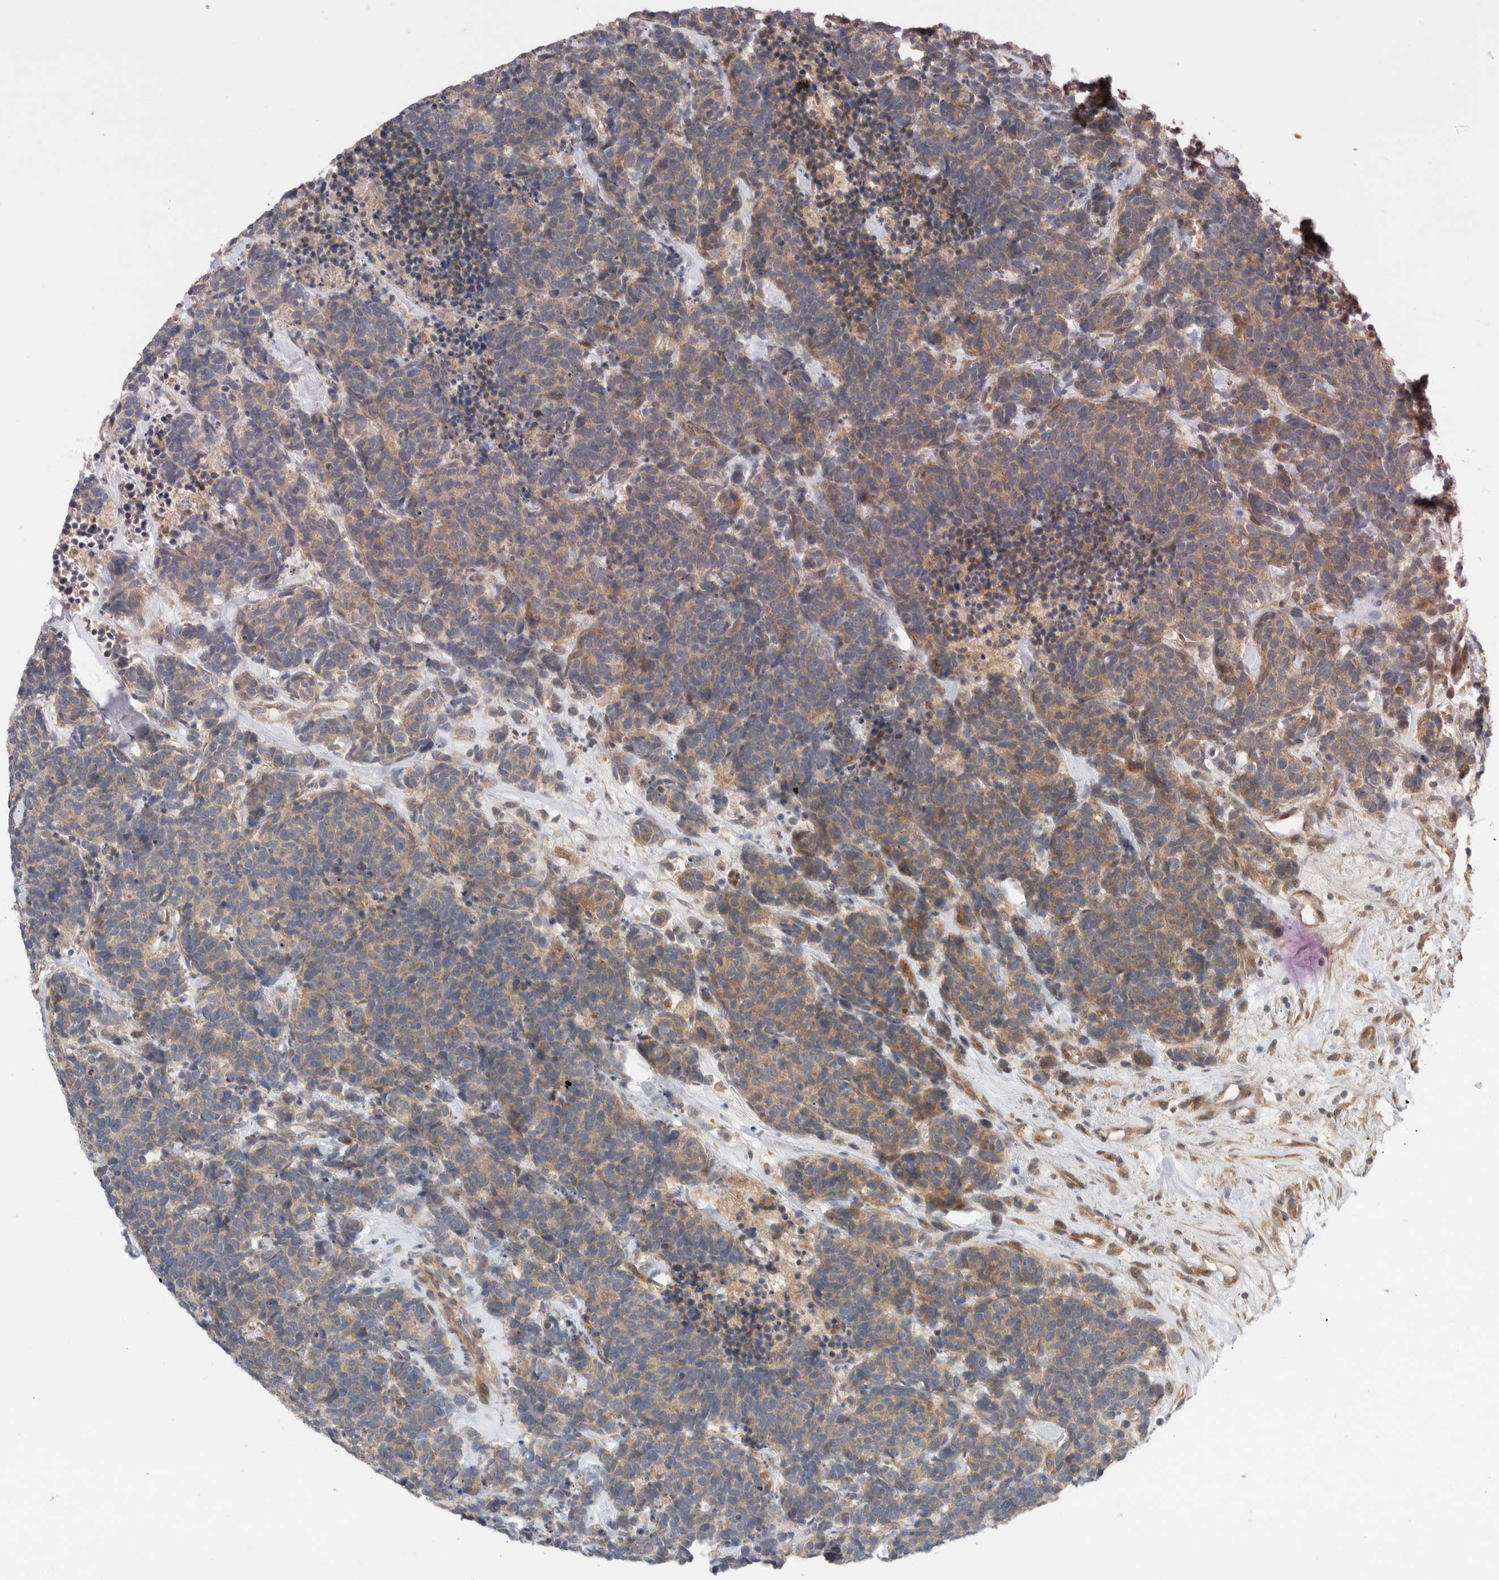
{"staining": {"intensity": "weak", "quantity": ">75%", "location": "cytoplasmic/membranous"}, "tissue": "carcinoid", "cell_type": "Tumor cells", "image_type": "cancer", "snomed": [{"axis": "morphology", "description": "Carcinoma, NOS"}, {"axis": "morphology", "description": "Carcinoid, malignant, NOS"}, {"axis": "topography", "description": "Urinary bladder"}], "caption": "Protein analysis of carcinoid tissue shows weak cytoplasmic/membranous expression in about >75% of tumor cells. (DAB = brown stain, brightfield microscopy at high magnification).", "gene": "ARMC9", "patient": {"sex": "male", "age": 57}}